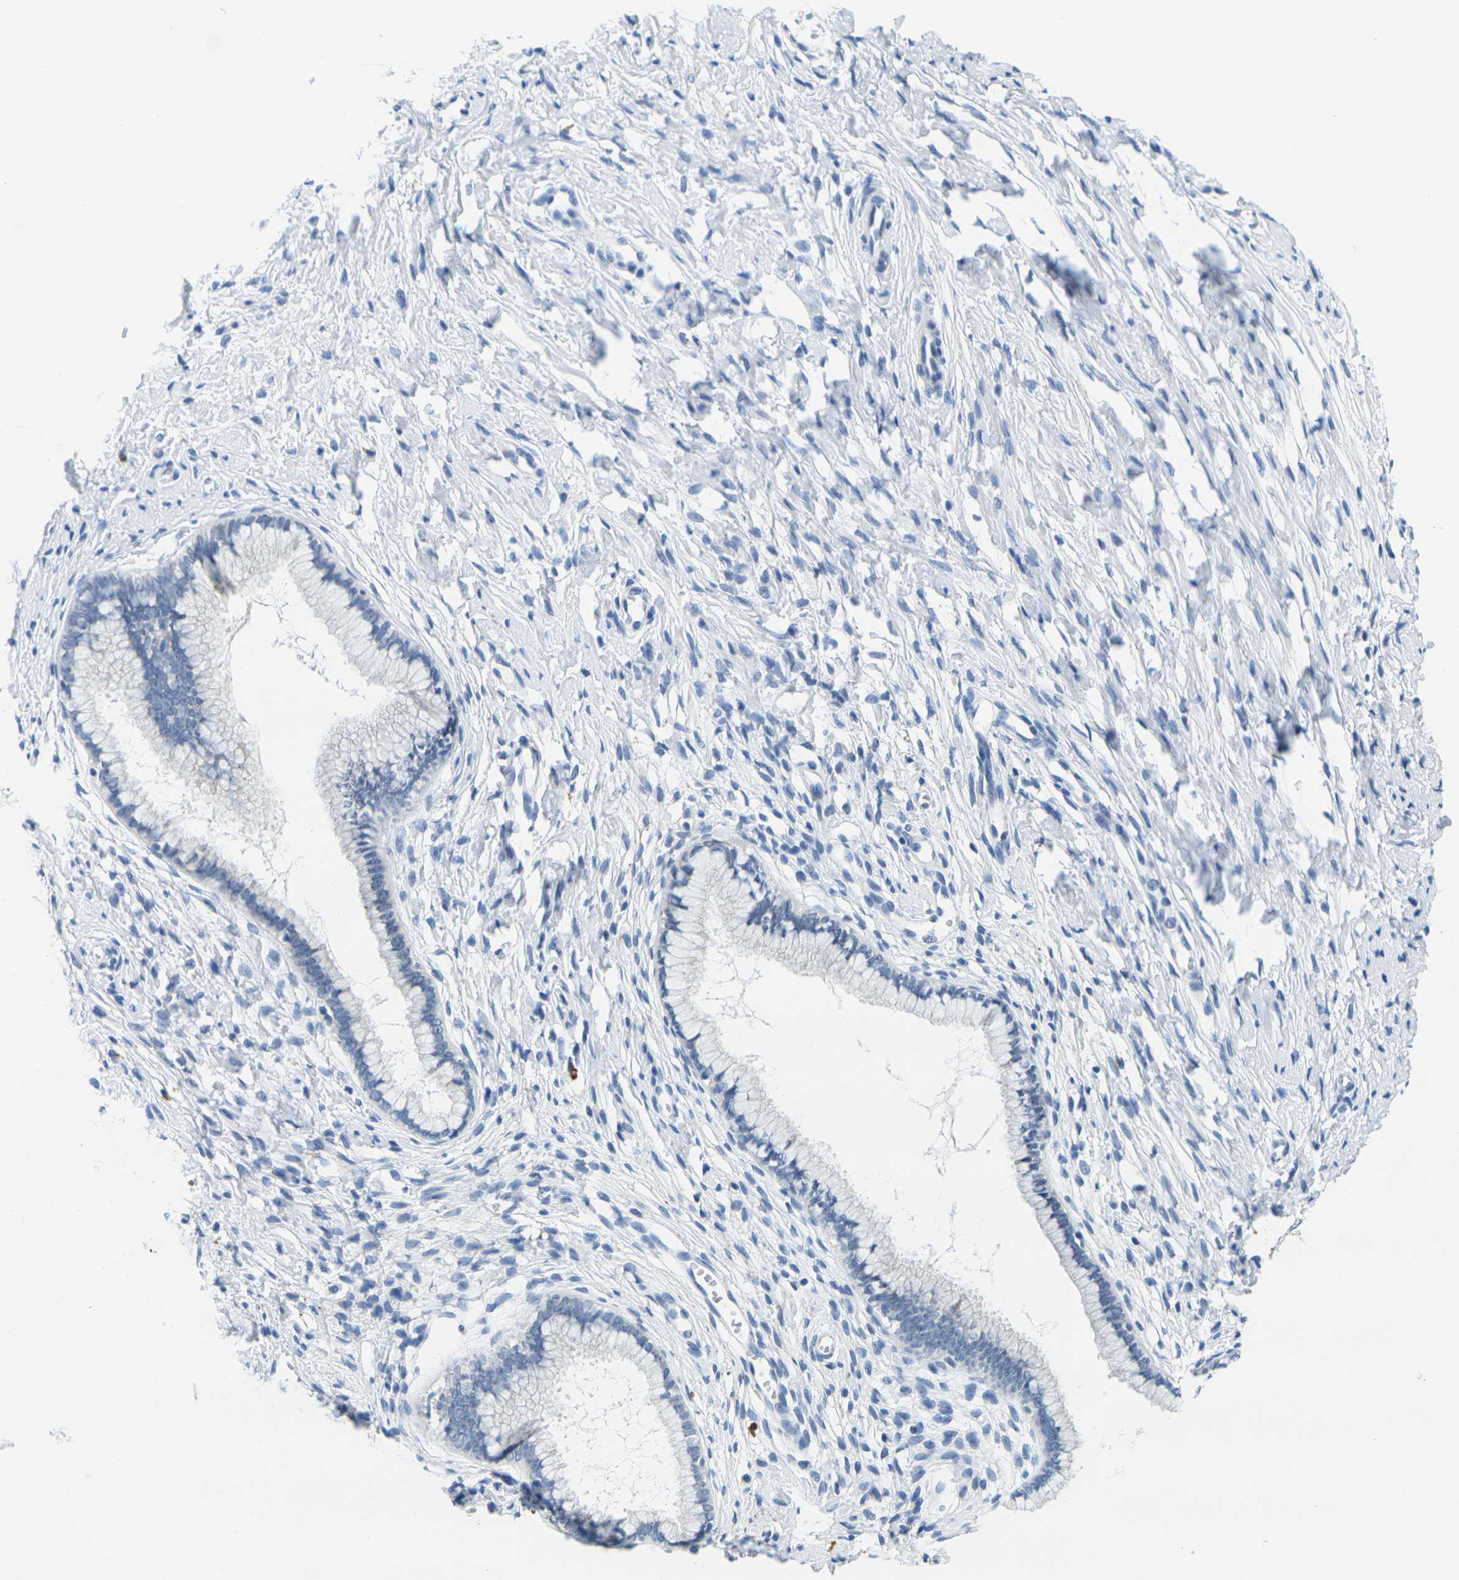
{"staining": {"intensity": "negative", "quantity": "none", "location": "none"}, "tissue": "cervix", "cell_type": "Glandular cells", "image_type": "normal", "snomed": [{"axis": "morphology", "description": "Normal tissue, NOS"}, {"axis": "topography", "description": "Cervix"}], "caption": "Protein analysis of normal cervix reveals no significant expression in glandular cells. (DAB (3,3'-diaminobenzidine) IHC with hematoxylin counter stain).", "gene": "GPR15", "patient": {"sex": "female", "age": 65}}